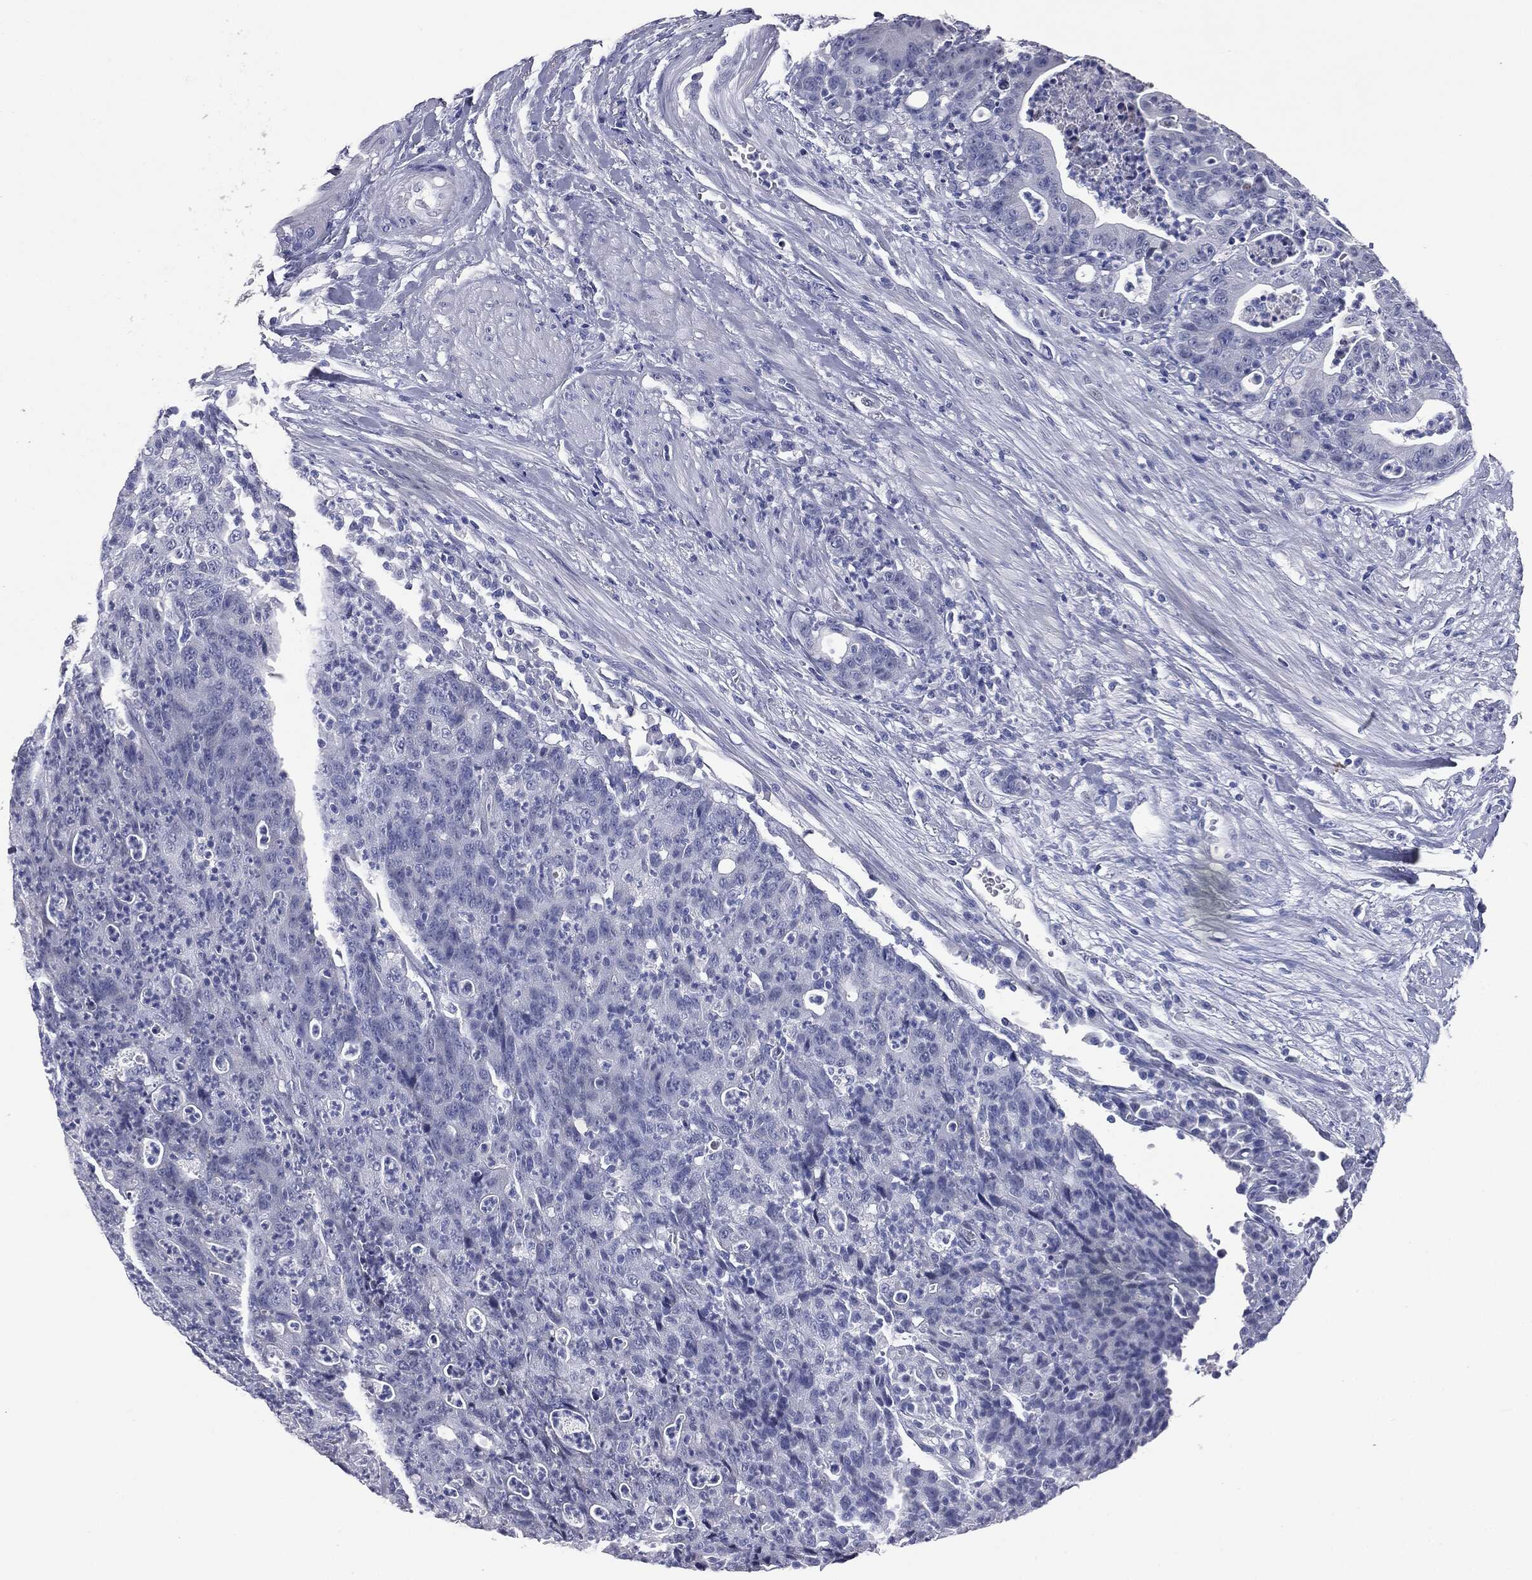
{"staining": {"intensity": "negative", "quantity": "none", "location": "none"}, "tissue": "colorectal cancer", "cell_type": "Tumor cells", "image_type": "cancer", "snomed": [{"axis": "morphology", "description": "Adenocarcinoma, NOS"}, {"axis": "topography", "description": "Colon"}], "caption": "Adenocarcinoma (colorectal) stained for a protein using immunohistochemistry (IHC) reveals no positivity tumor cells.", "gene": "ATP2A1", "patient": {"sex": "male", "age": 70}}